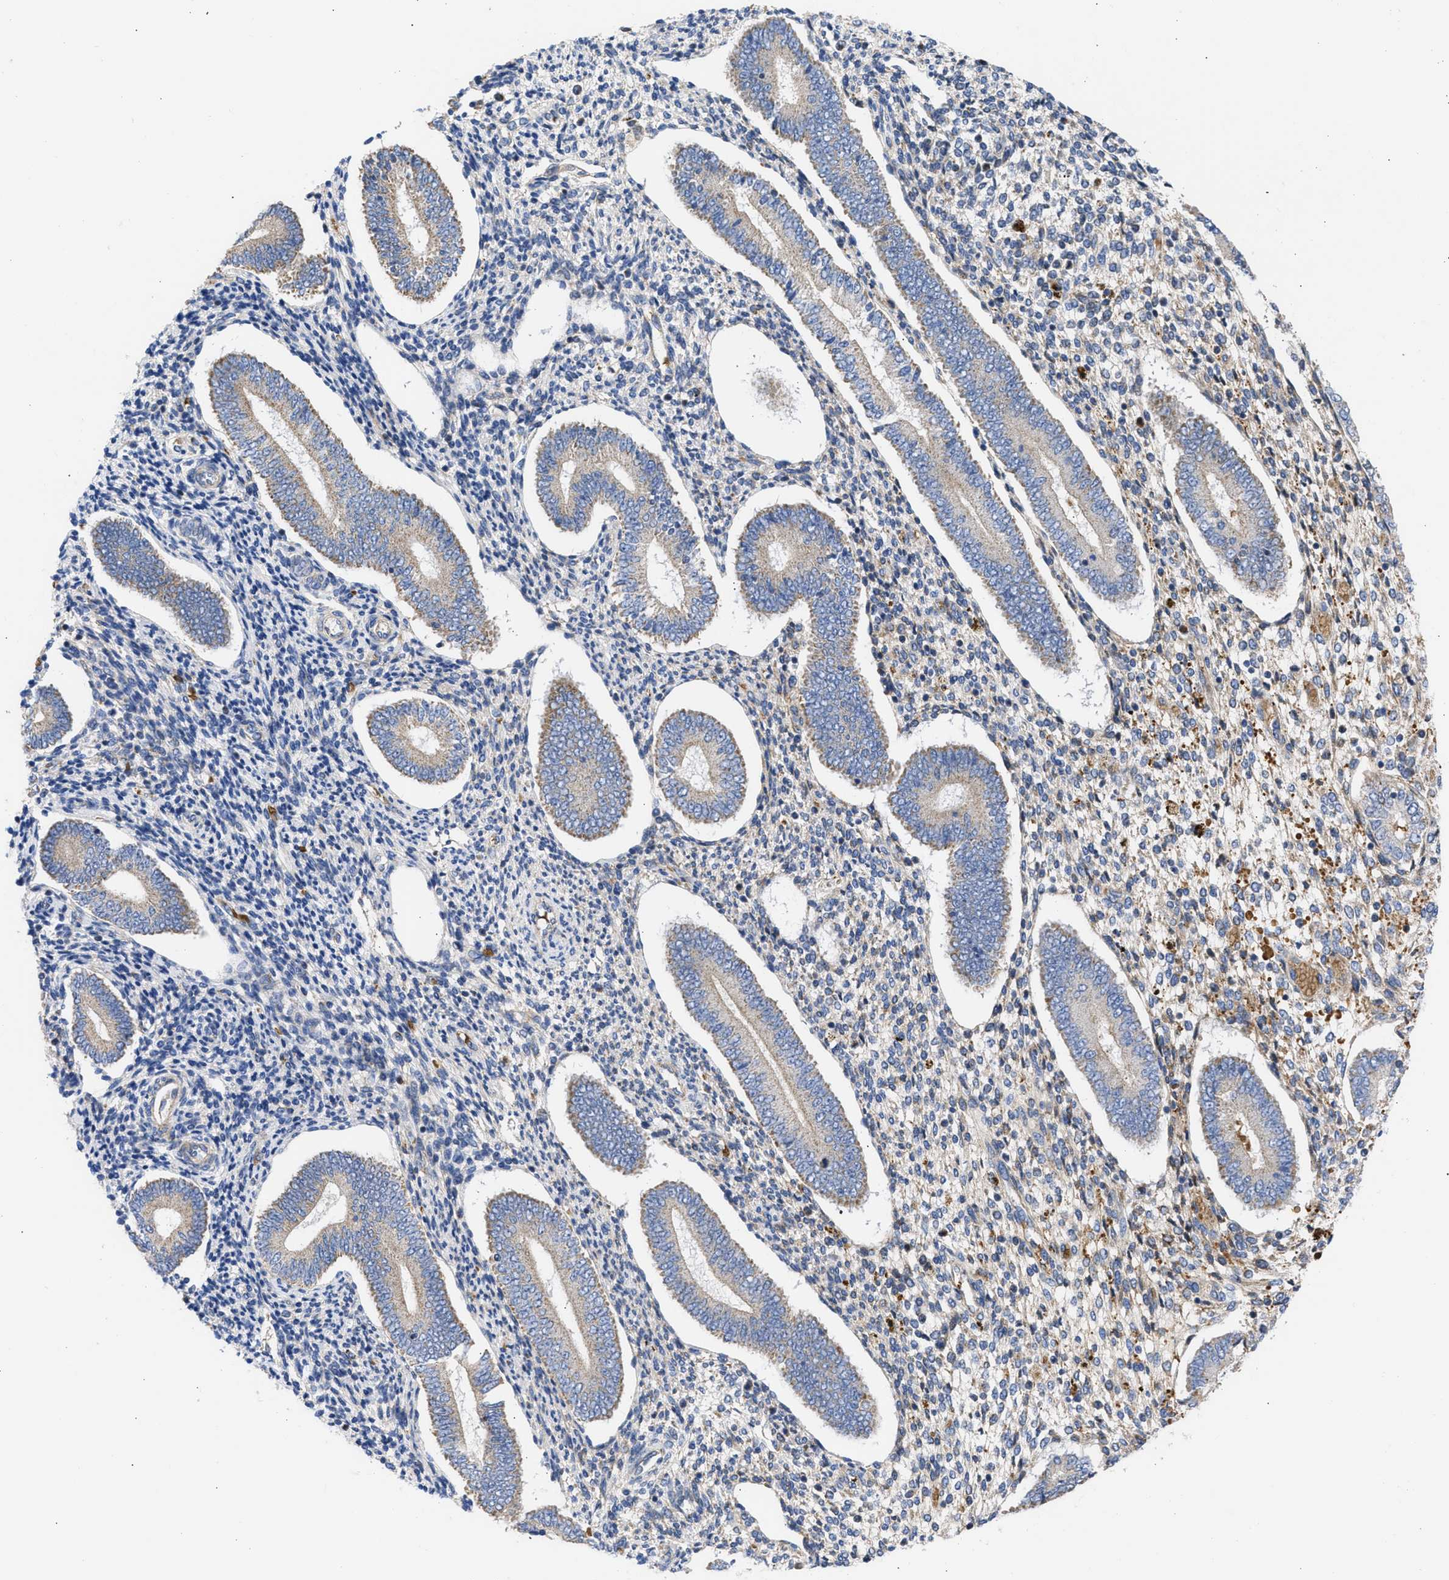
{"staining": {"intensity": "weak", "quantity": "<25%", "location": "cytoplasmic/membranous"}, "tissue": "endometrium", "cell_type": "Cells in endometrial stroma", "image_type": "normal", "snomed": [{"axis": "morphology", "description": "Normal tissue, NOS"}, {"axis": "topography", "description": "Endometrium"}], "caption": "Cells in endometrial stroma show no significant protein staining in normal endometrium. (Brightfield microscopy of DAB (3,3'-diaminobenzidine) IHC at high magnification).", "gene": "BTG3", "patient": {"sex": "female", "age": 42}}